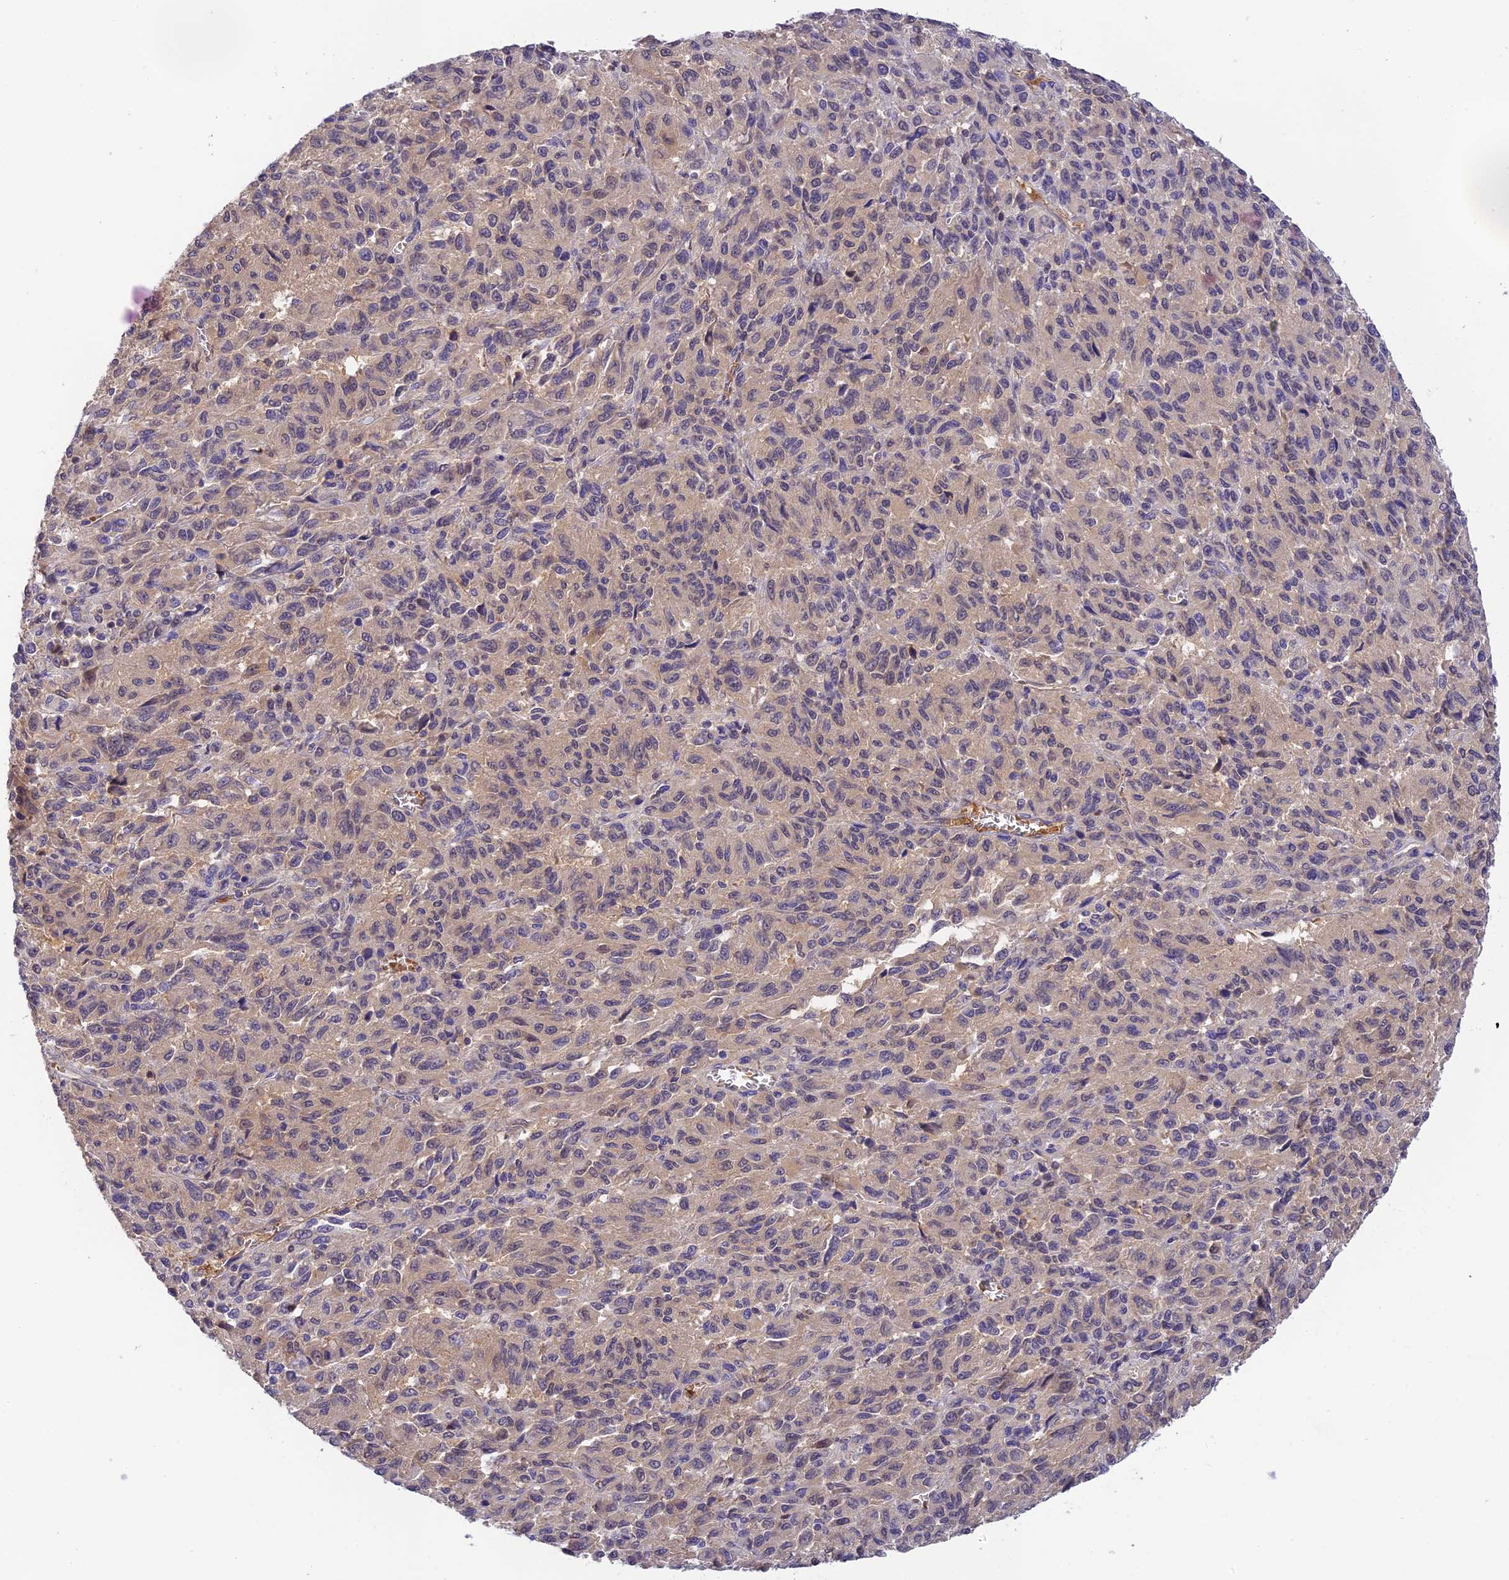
{"staining": {"intensity": "negative", "quantity": "none", "location": "none"}, "tissue": "melanoma", "cell_type": "Tumor cells", "image_type": "cancer", "snomed": [{"axis": "morphology", "description": "Malignant melanoma, Metastatic site"}, {"axis": "topography", "description": "Lung"}], "caption": "Tumor cells show no significant positivity in malignant melanoma (metastatic site).", "gene": "HDHD2", "patient": {"sex": "male", "age": 64}}